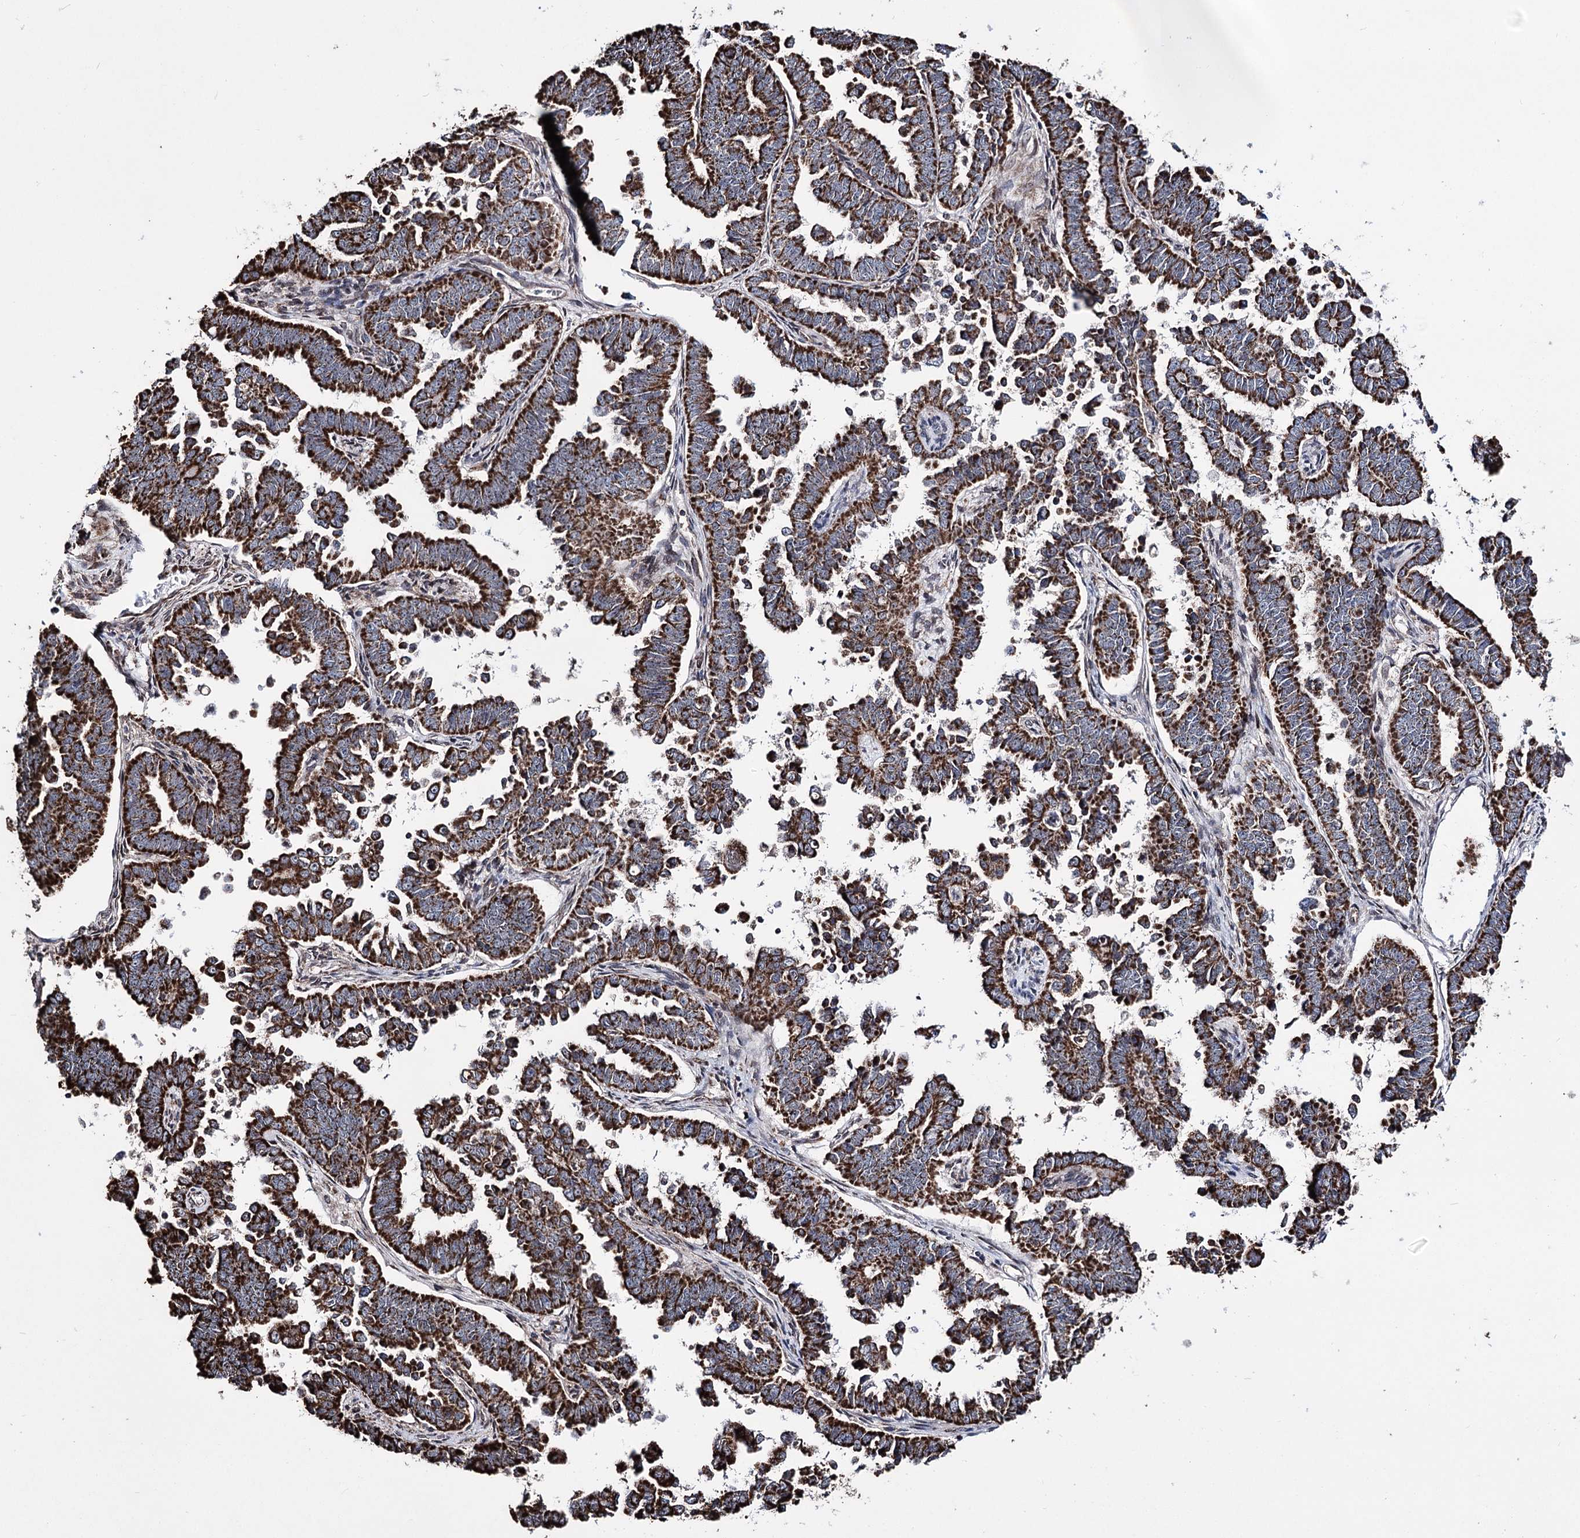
{"staining": {"intensity": "strong", "quantity": ">75%", "location": "cytoplasmic/membranous"}, "tissue": "endometrial cancer", "cell_type": "Tumor cells", "image_type": "cancer", "snomed": [{"axis": "morphology", "description": "Adenocarcinoma, NOS"}, {"axis": "topography", "description": "Endometrium"}], "caption": "Human endometrial cancer stained with a brown dye shows strong cytoplasmic/membranous positive positivity in about >75% of tumor cells.", "gene": "CREB3L4", "patient": {"sex": "female", "age": 75}}